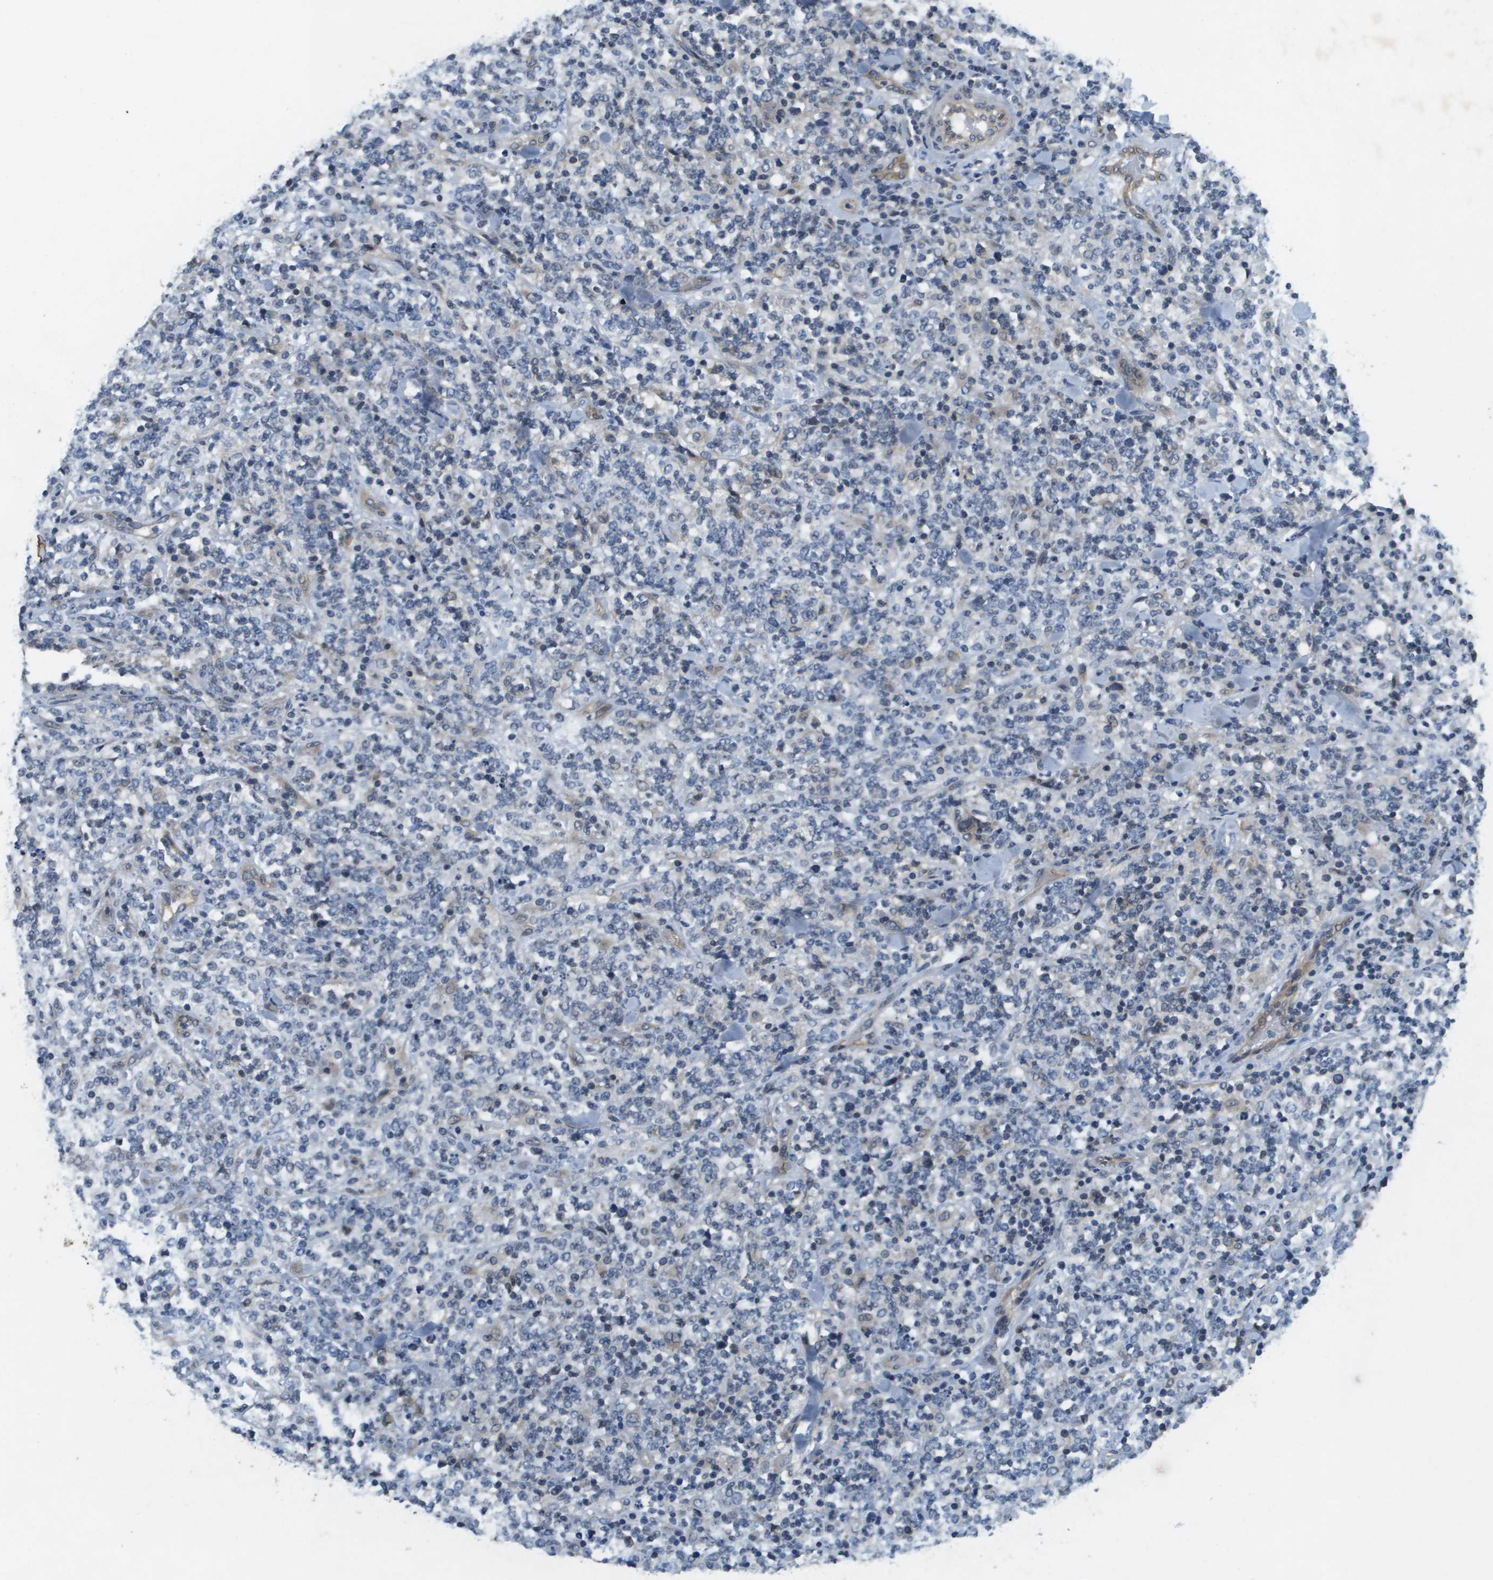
{"staining": {"intensity": "negative", "quantity": "none", "location": "none"}, "tissue": "lymphoma", "cell_type": "Tumor cells", "image_type": "cancer", "snomed": [{"axis": "morphology", "description": "Malignant lymphoma, non-Hodgkin's type, High grade"}, {"axis": "topography", "description": "Soft tissue"}], "caption": "DAB immunohistochemical staining of human malignant lymphoma, non-Hodgkin's type (high-grade) reveals no significant expression in tumor cells.", "gene": "PGAP3", "patient": {"sex": "male", "age": 18}}